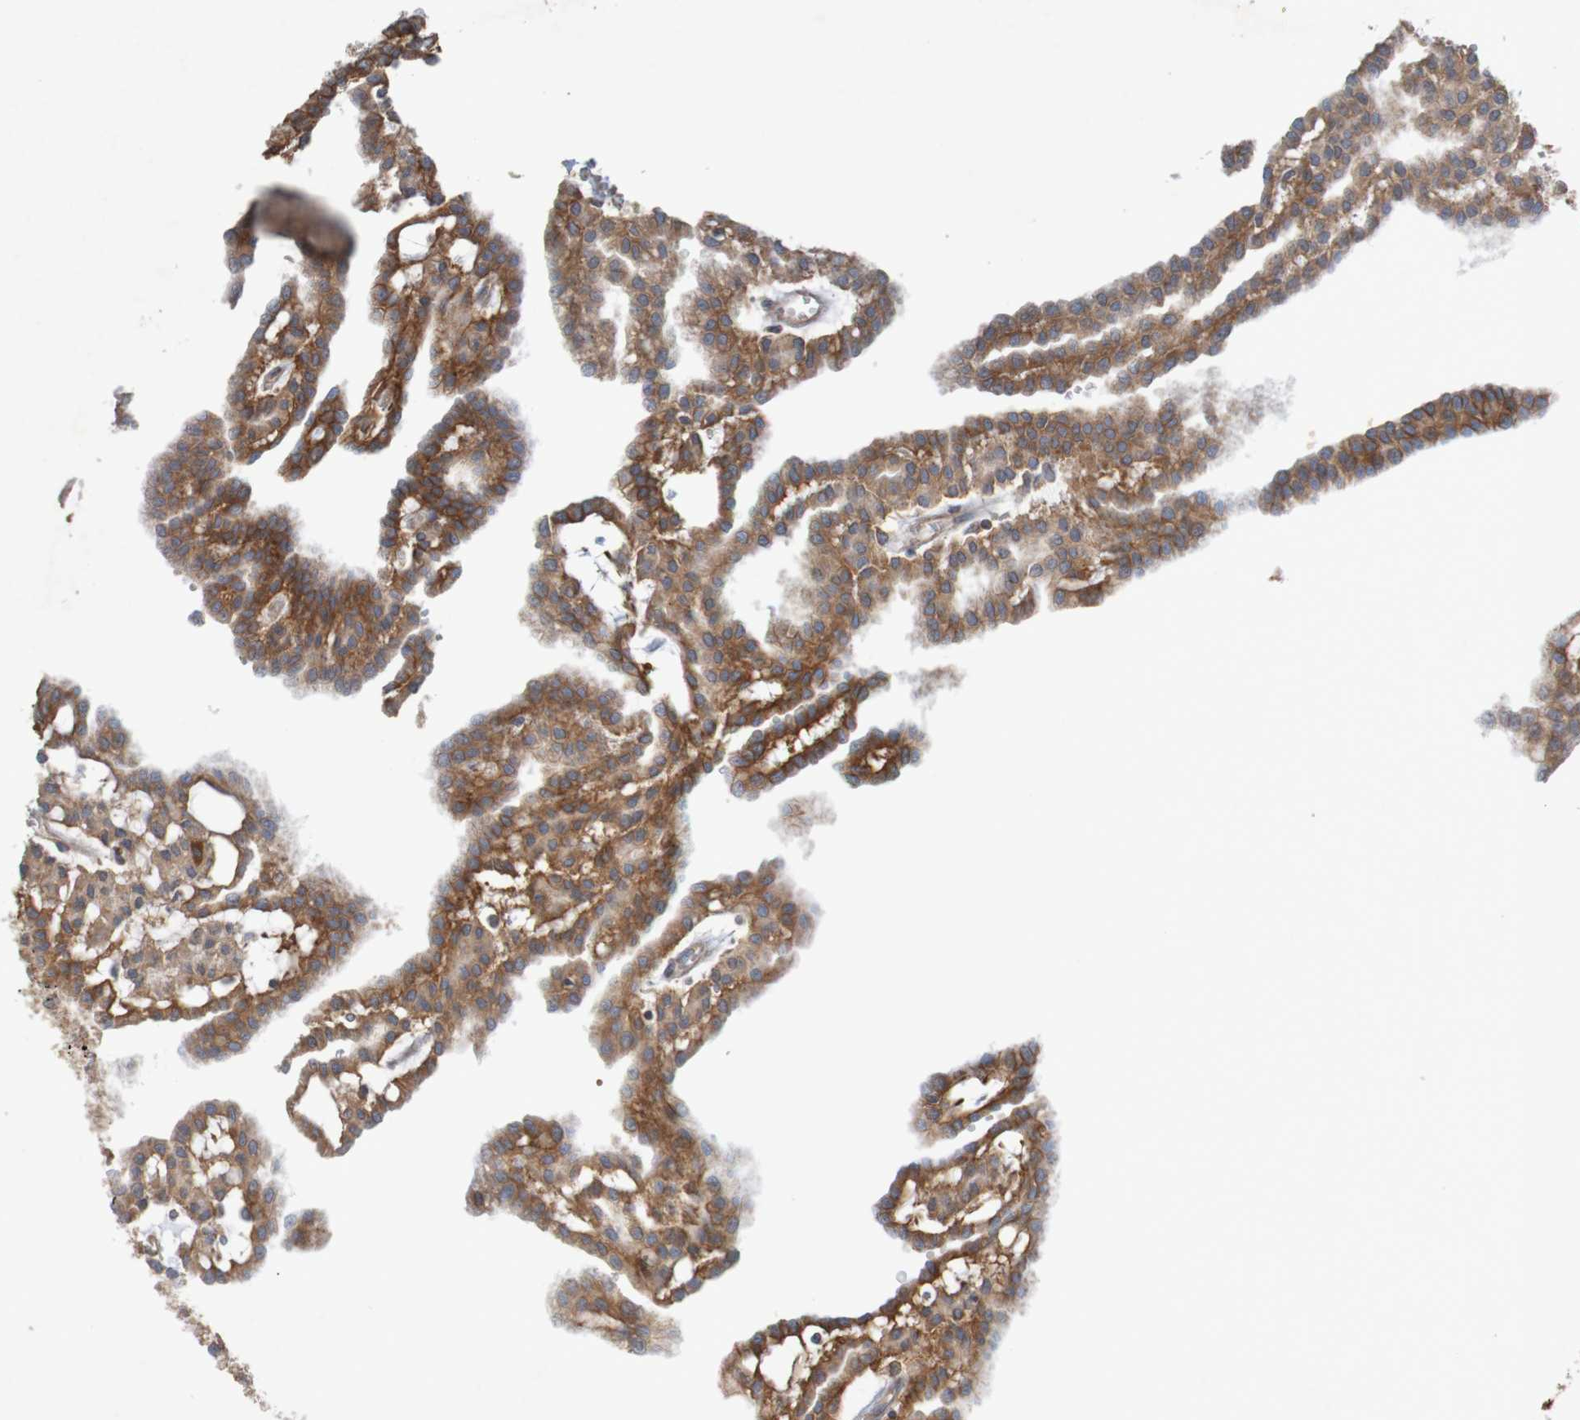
{"staining": {"intensity": "moderate", "quantity": ">75%", "location": "cytoplasmic/membranous"}, "tissue": "renal cancer", "cell_type": "Tumor cells", "image_type": "cancer", "snomed": [{"axis": "morphology", "description": "Adenocarcinoma, NOS"}, {"axis": "topography", "description": "Kidney"}], "caption": "The micrograph reveals a brown stain indicating the presence of a protein in the cytoplasmic/membranous of tumor cells in adenocarcinoma (renal).", "gene": "B3GAT2", "patient": {"sex": "male", "age": 63}}